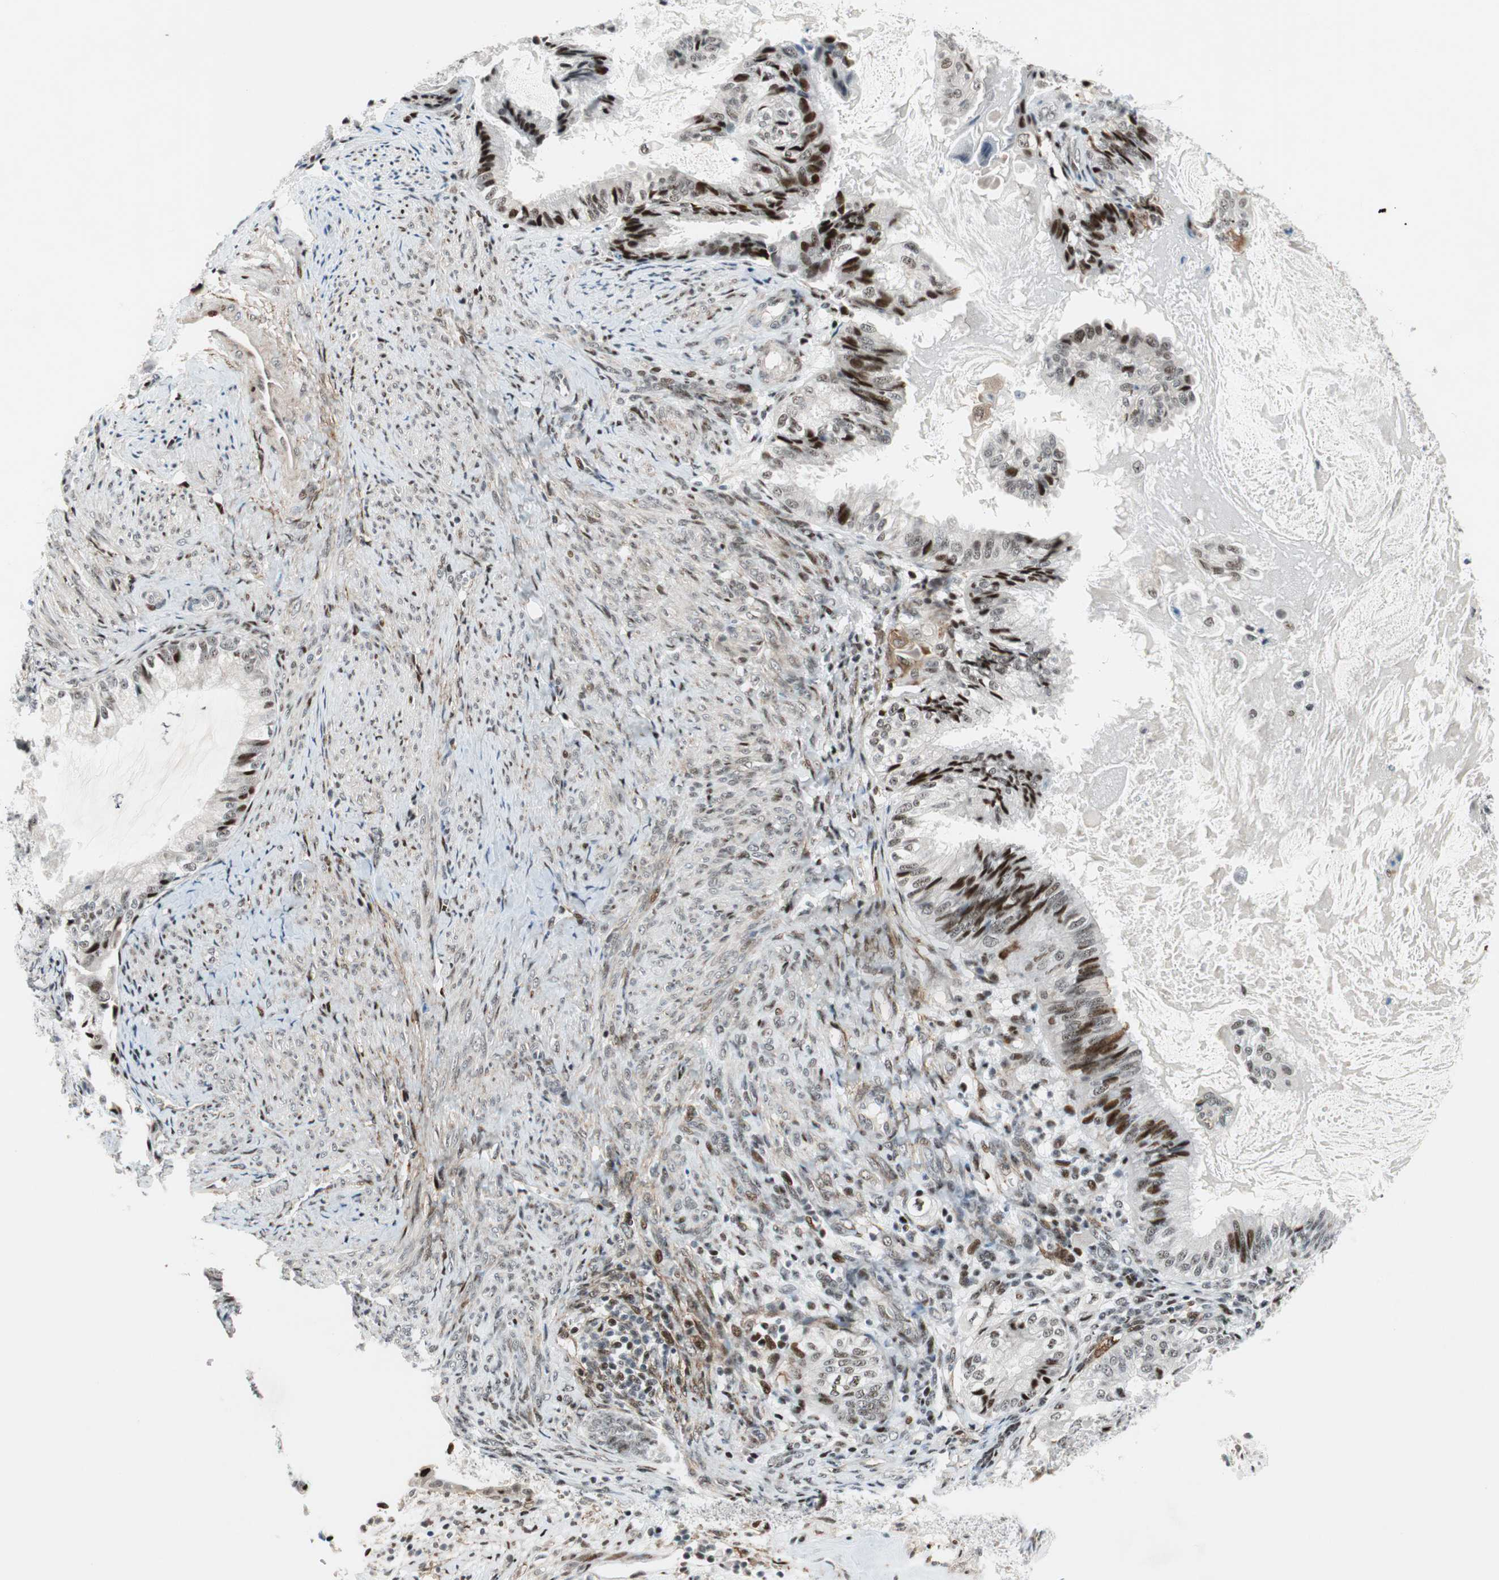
{"staining": {"intensity": "strong", "quantity": "25%-75%", "location": "nuclear"}, "tissue": "cervical cancer", "cell_type": "Tumor cells", "image_type": "cancer", "snomed": [{"axis": "morphology", "description": "Normal tissue, NOS"}, {"axis": "morphology", "description": "Adenocarcinoma, NOS"}, {"axis": "topography", "description": "Cervix"}, {"axis": "topography", "description": "Endometrium"}], "caption": "Cervical cancer stained with DAB immunohistochemistry (IHC) demonstrates high levels of strong nuclear positivity in approximately 25%-75% of tumor cells. The staining was performed using DAB to visualize the protein expression in brown, while the nuclei were stained in blue with hematoxylin (Magnification: 20x).", "gene": "FBXO44", "patient": {"sex": "female", "age": 86}}